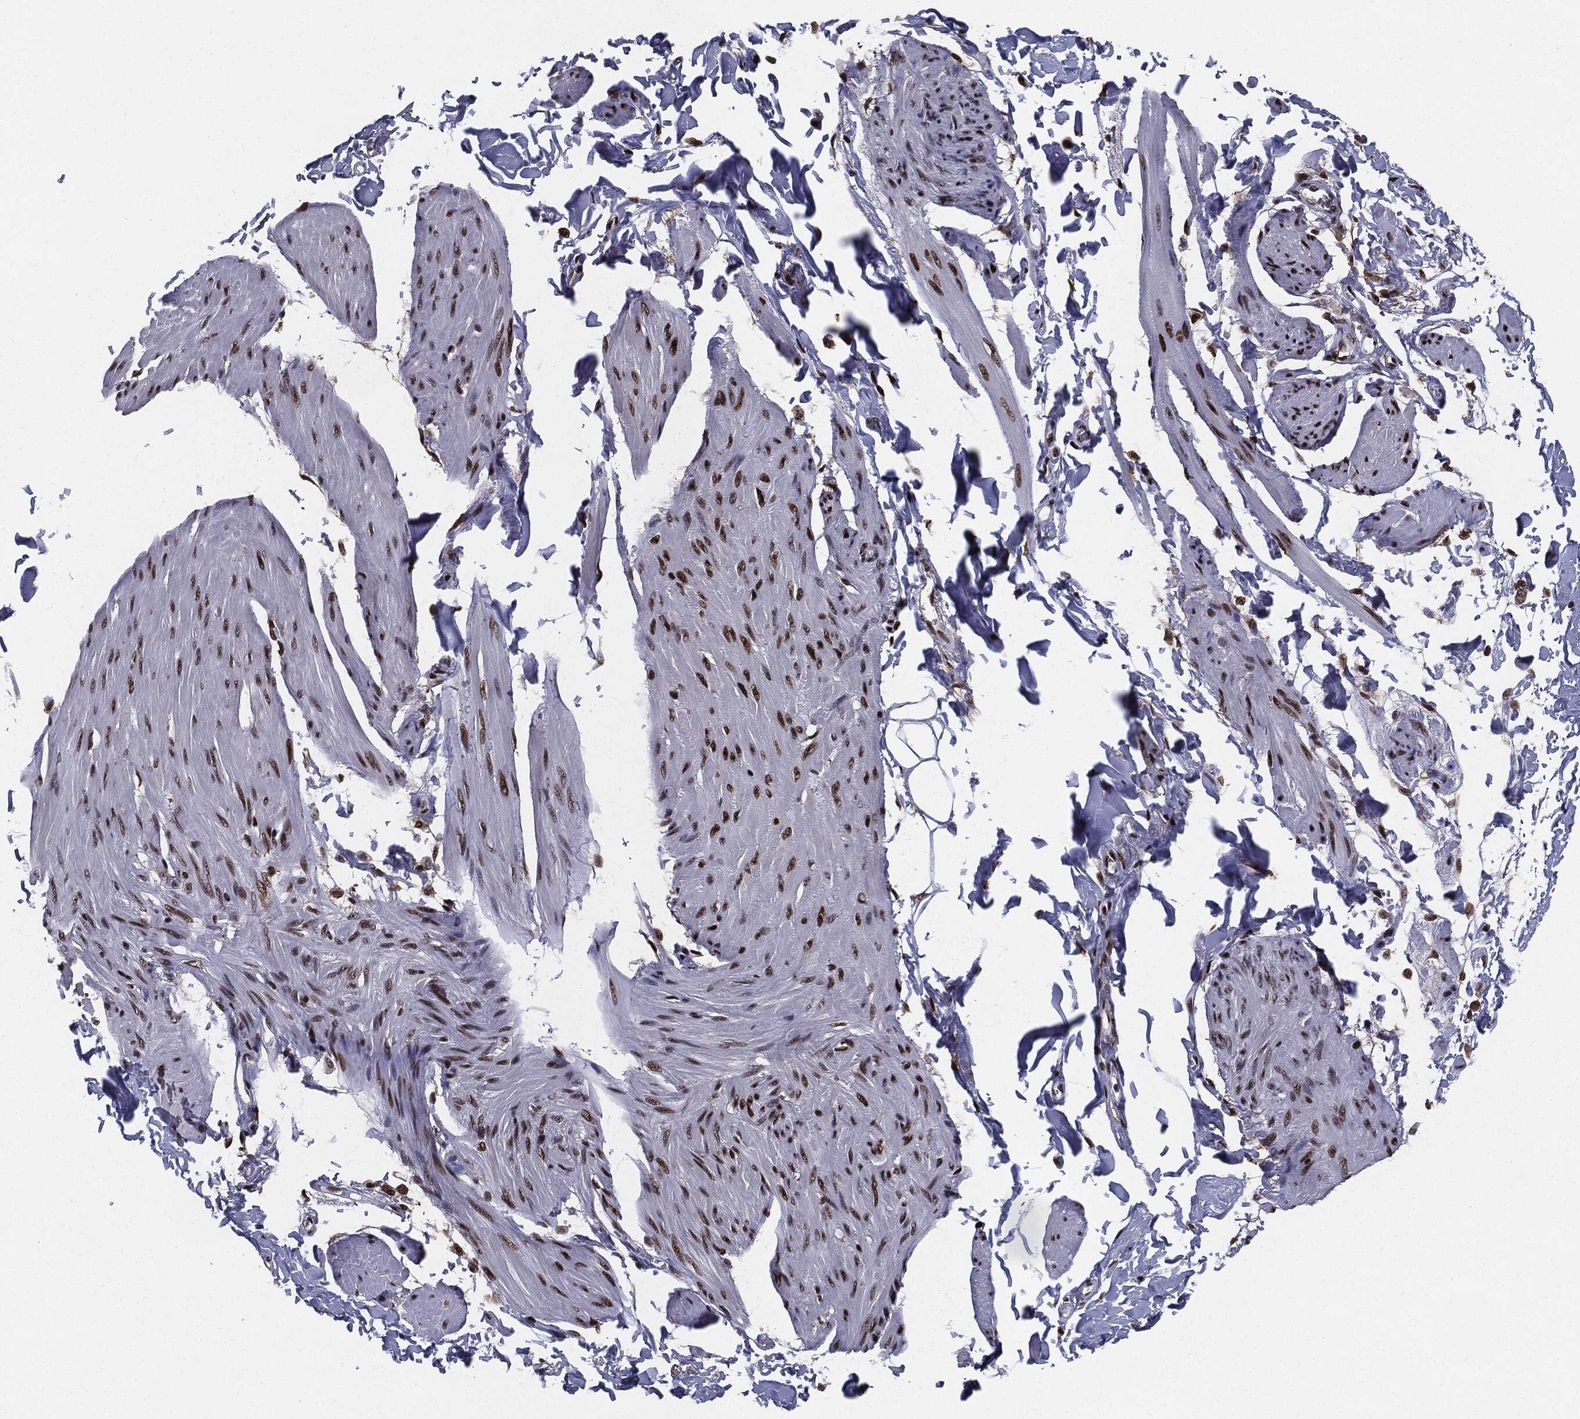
{"staining": {"intensity": "strong", "quantity": ">75%", "location": "nuclear"}, "tissue": "smooth muscle", "cell_type": "Smooth muscle cells", "image_type": "normal", "snomed": [{"axis": "morphology", "description": "Normal tissue, NOS"}, {"axis": "topography", "description": "Adipose tissue"}, {"axis": "topography", "description": "Smooth muscle"}, {"axis": "topography", "description": "Peripheral nerve tissue"}], "caption": "Immunohistochemistry (IHC) (DAB) staining of benign smooth muscle shows strong nuclear protein positivity in approximately >75% of smooth muscle cells.", "gene": "JUN", "patient": {"sex": "male", "age": 83}}